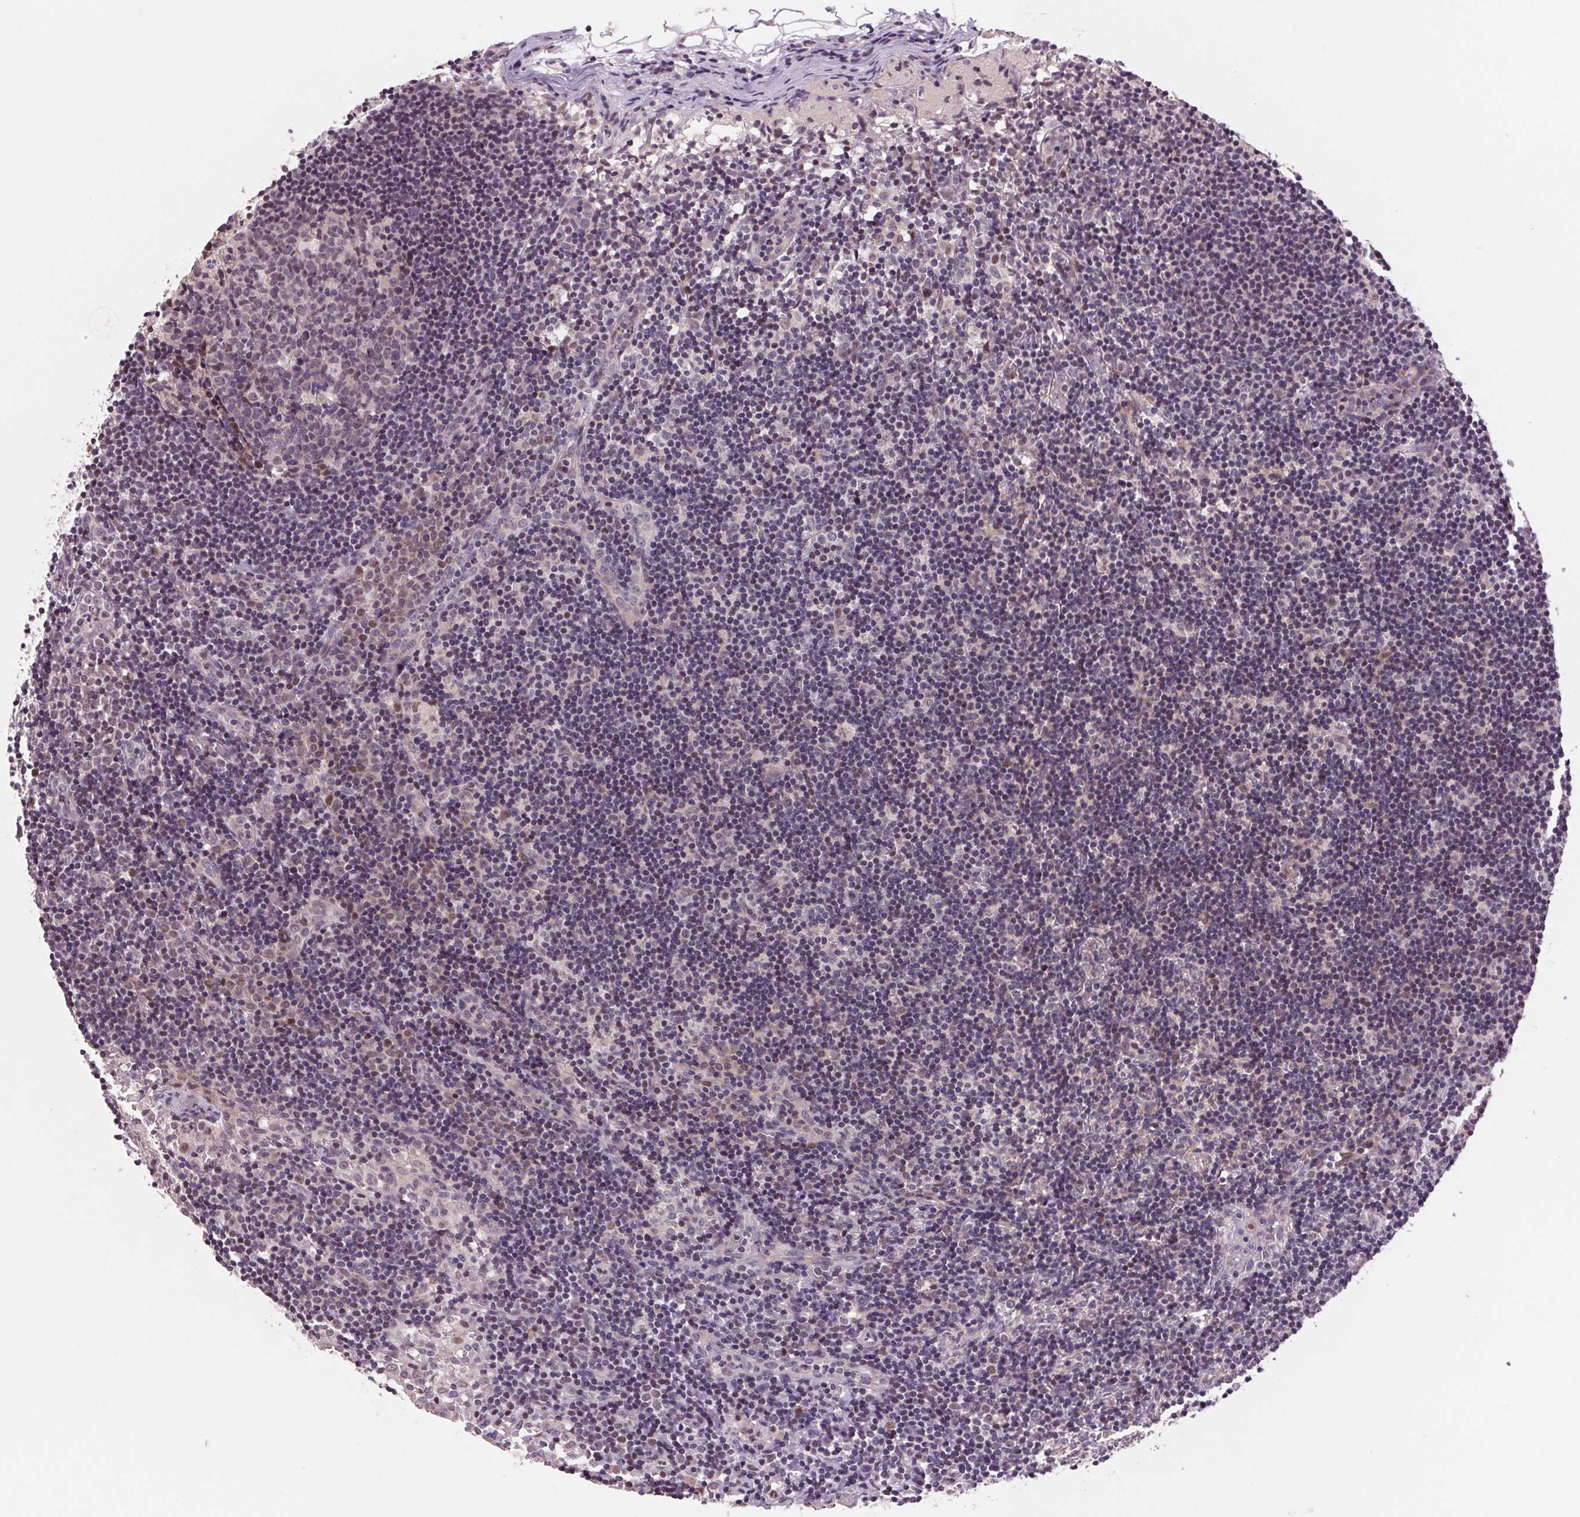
{"staining": {"intensity": "moderate", "quantity": "25%-75%", "location": "cytoplasmic/membranous"}, "tissue": "lymph node", "cell_type": "Germinal center cells", "image_type": "normal", "snomed": [{"axis": "morphology", "description": "Normal tissue, NOS"}, {"axis": "topography", "description": "Lymph node"}], "caption": "A high-resolution photomicrograph shows immunohistochemistry staining of unremarkable lymph node, which exhibits moderate cytoplasmic/membranous expression in approximately 25%-75% of germinal center cells. (Brightfield microscopy of DAB IHC at high magnification).", "gene": "CHMP4B", "patient": {"sex": "female", "age": 41}}